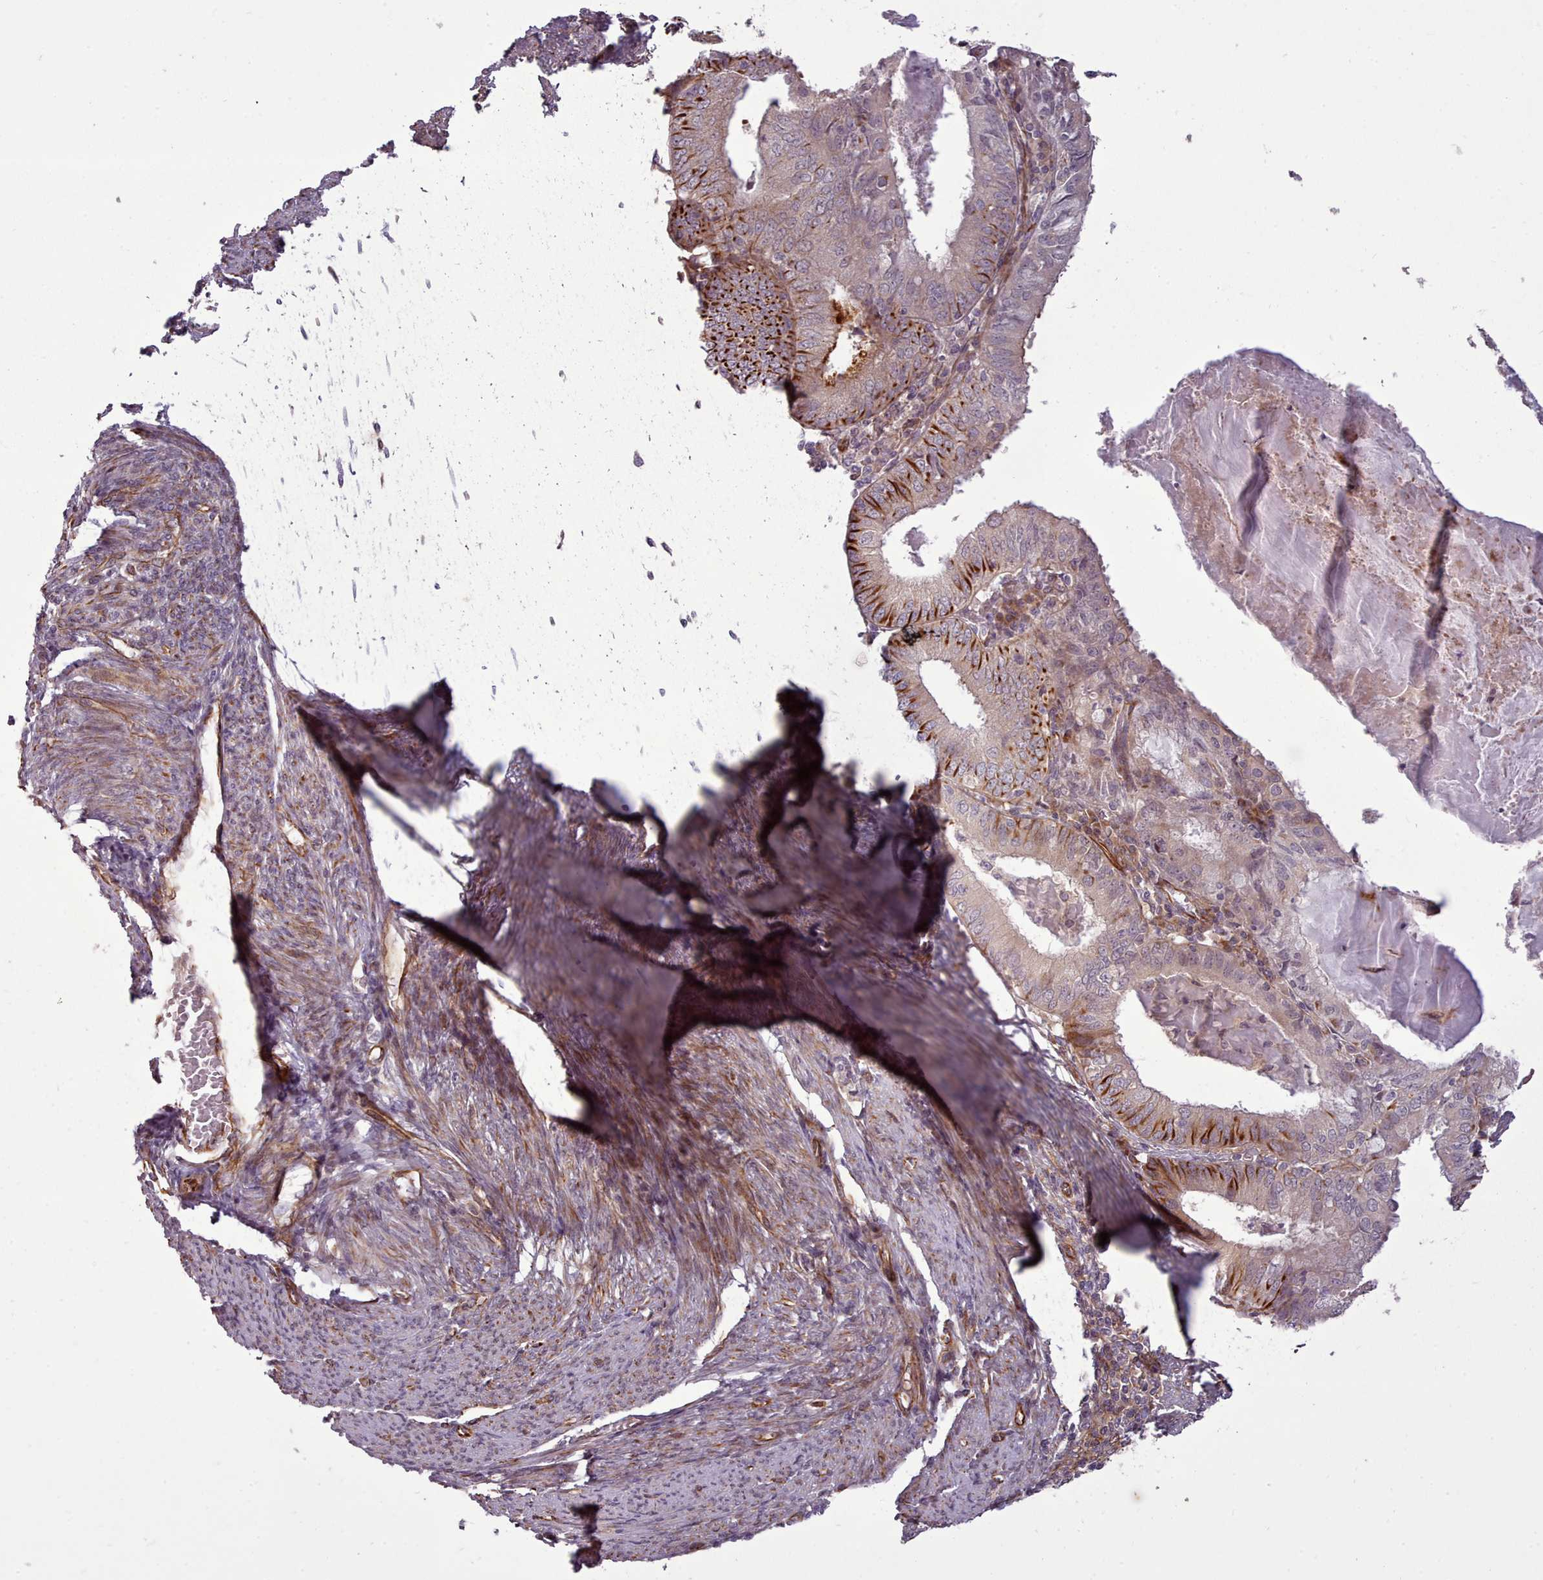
{"staining": {"intensity": "strong", "quantity": "25%-75%", "location": "cytoplasmic/membranous"}, "tissue": "endometrial cancer", "cell_type": "Tumor cells", "image_type": "cancer", "snomed": [{"axis": "morphology", "description": "Adenocarcinoma, NOS"}, {"axis": "topography", "description": "Endometrium"}], "caption": "This micrograph exhibits immunohistochemistry staining of endometrial adenocarcinoma, with high strong cytoplasmic/membranous positivity in about 25%-75% of tumor cells.", "gene": "GBGT1", "patient": {"sex": "female", "age": 57}}